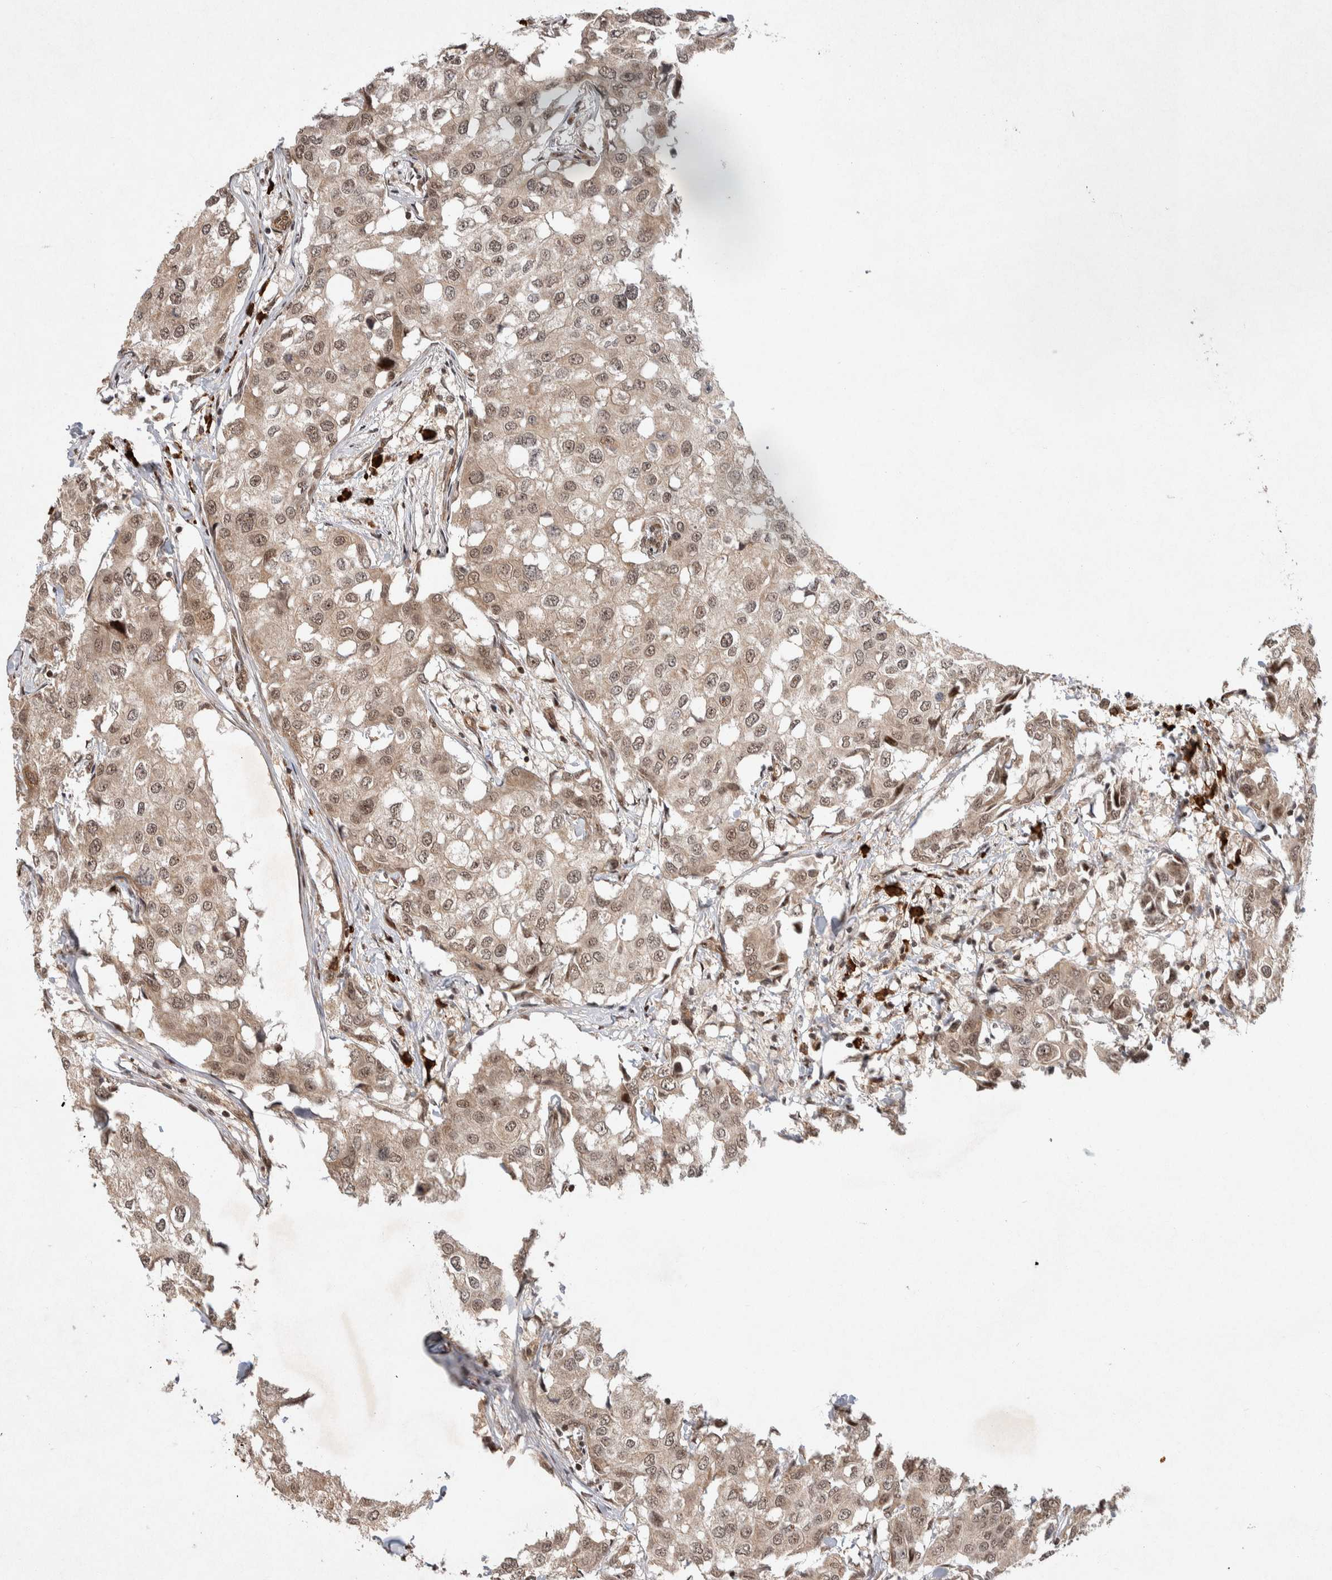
{"staining": {"intensity": "weak", "quantity": ">75%", "location": "cytoplasmic/membranous,nuclear"}, "tissue": "breast cancer", "cell_type": "Tumor cells", "image_type": "cancer", "snomed": [{"axis": "morphology", "description": "Duct carcinoma"}, {"axis": "topography", "description": "Breast"}], "caption": "Breast invasive ductal carcinoma stained with DAB immunohistochemistry demonstrates low levels of weak cytoplasmic/membranous and nuclear expression in approximately >75% of tumor cells. The staining was performed using DAB, with brown indicating positive protein expression. Nuclei are stained blue with hematoxylin.", "gene": "TOR1B", "patient": {"sex": "female", "age": 27}}